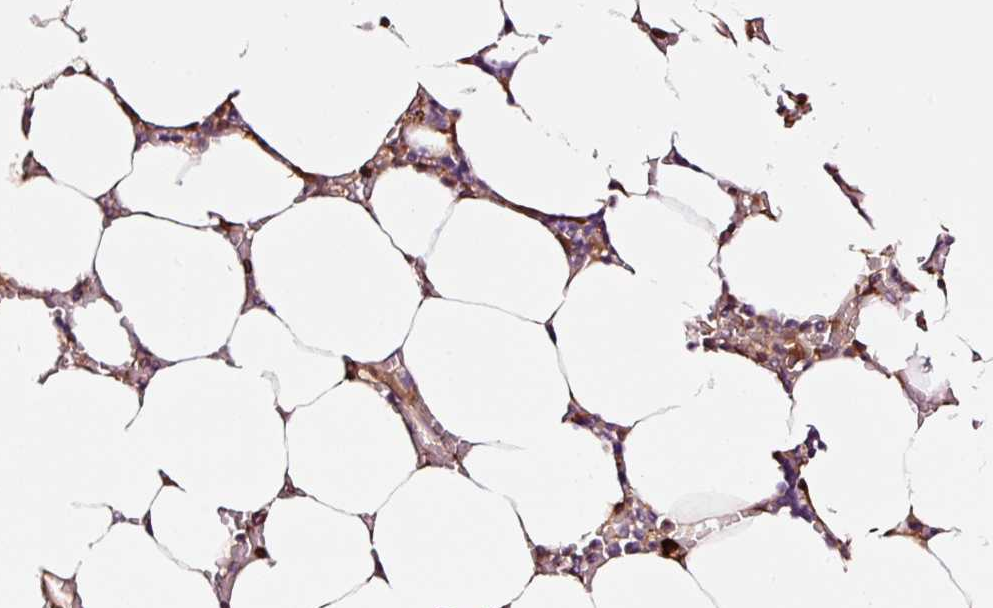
{"staining": {"intensity": "moderate", "quantity": "<25%", "location": "cytoplasmic/membranous"}, "tissue": "bone marrow", "cell_type": "Hematopoietic cells", "image_type": "normal", "snomed": [{"axis": "morphology", "description": "Normal tissue, NOS"}, {"axis": "topography", "description": "Bone marrow"}], "caption": "IHC (DAB (3,3'-diaminobenzidine)) staining of benign human bone marrow exhibits moderate cytoplasmic/membranous protein positivity in approximately <25% of hematopoietic cells. (DAB = brown stain, brightfield microscopy at high magnification).", "gene": "METAP1", "patient": {"sex": "male", "age": 64}}